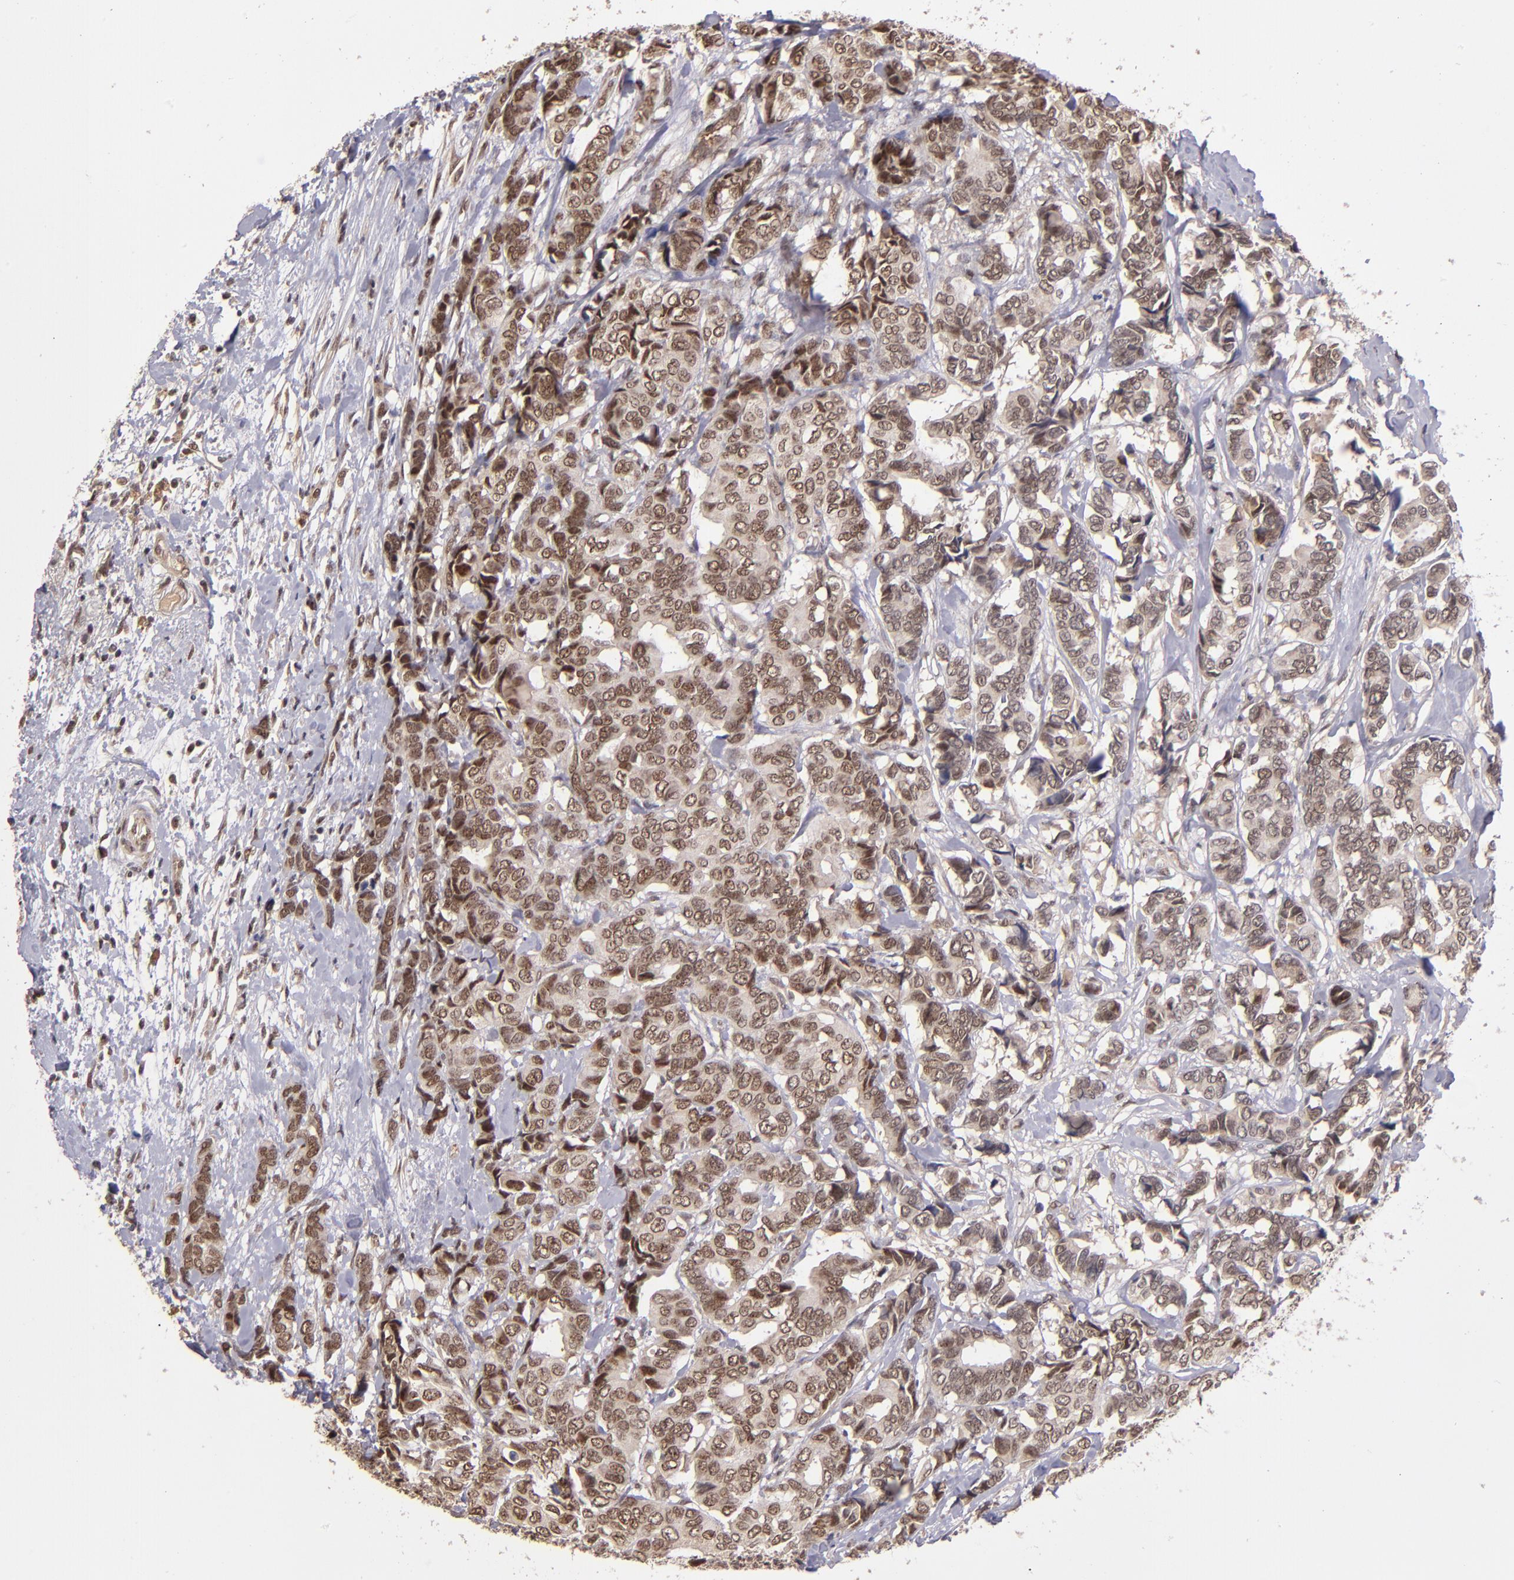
{"staining": {"intensity": "moderate", "quantity": ">75%", "location": "nuclear"}, "tissue": "breast cancer", "cell_type": "Tumor cells", "image_type": "cancer", "snomed": [{"axis": "morphology", "description": "Duct carcinoma"}, {"axis": "topography", "description": "Breast"}], "caption": "Breast cancer stained with a protein marker displays moderate staining in tumor cells.", "gene": "ABHD12B", "patient": {"sex": "female", "age": 87}}